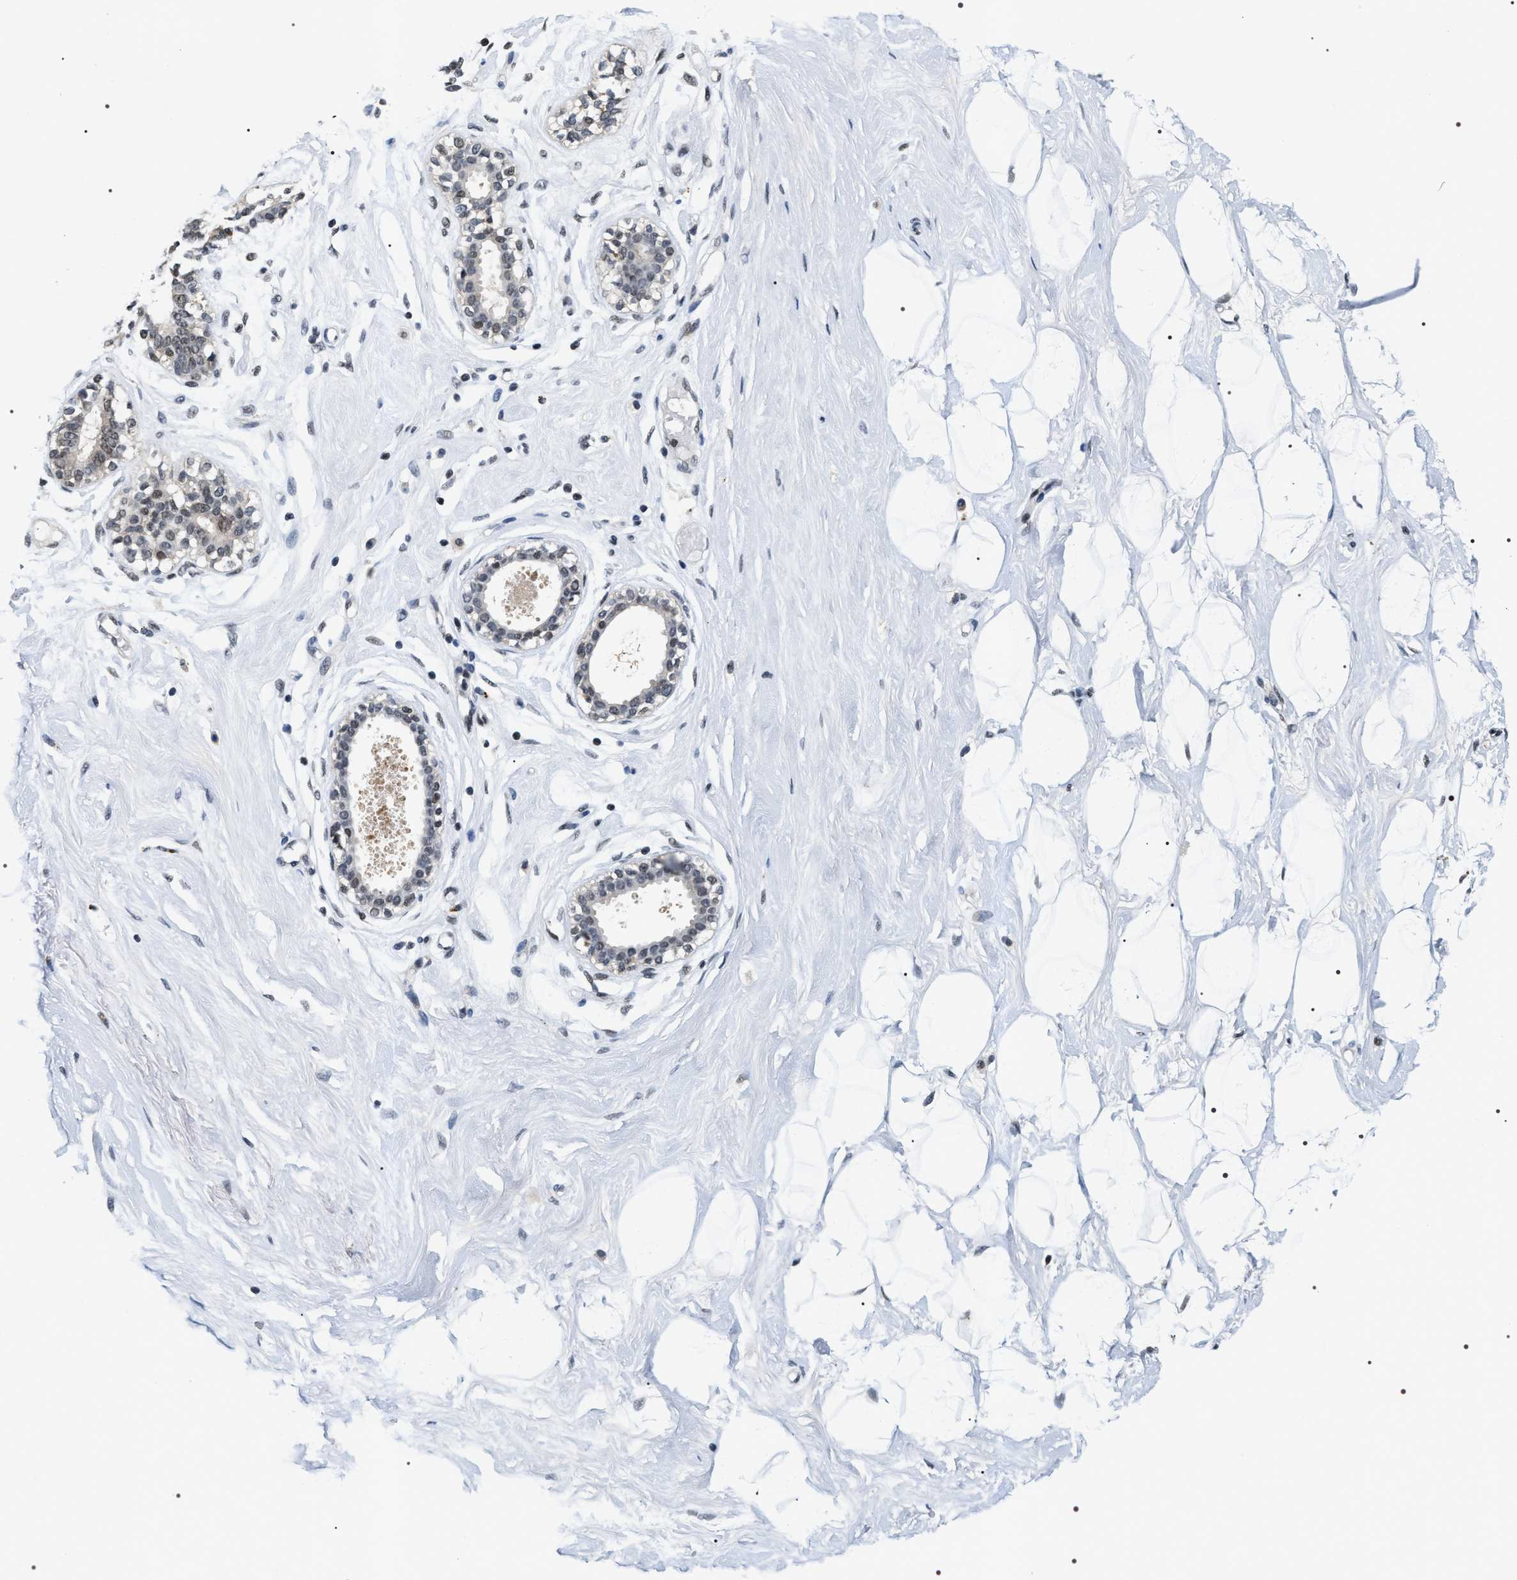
{"staining": {"intensity": "negative", "quantity": "none", "location": "none"}, "tissue": "breast", "cell_type": "Adipocytes", "image_type": "normal", "snomed": [{"axis": "morphology", "description": "Normal tissue, NOS"}, {"axis": "topography", "description": "Breast"}], "caption": "This is an immunohistochemistry (IHC) image of unremarkable breast. There is no staining in adipocytes.", "gene": "C7orf25", "patient": {"sex": "female", "age": 23}}